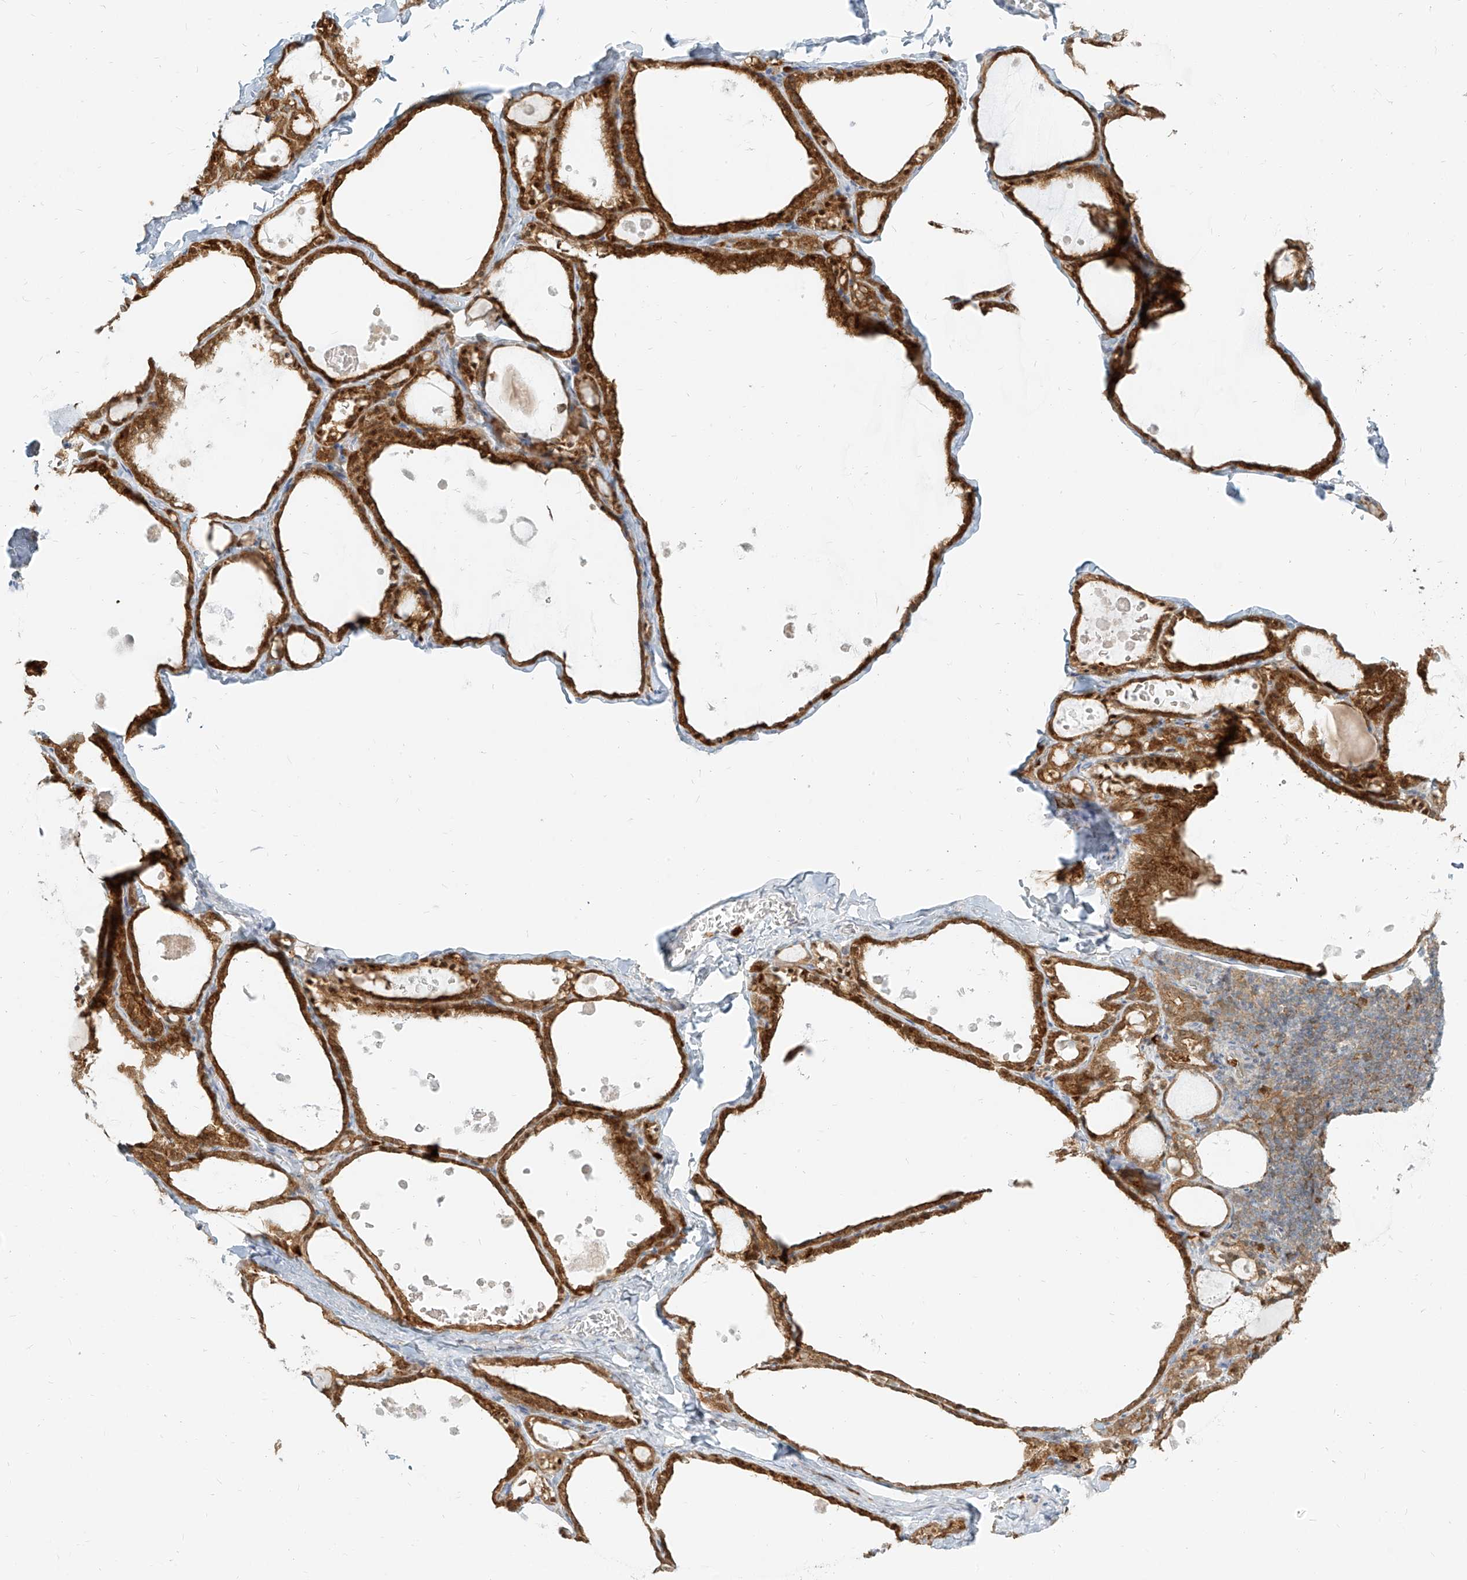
{"staining": {"intensity": "moderate", "quantity": ">75%", "location": "cytoplasmic/membranous"}, "tissue": "thyroid gland", "cell_type": "Glandular cells", "image_type": "normal", "snomed": [{"axis": "morphology", "description": "Normal tissue, NOS"}, {"axis": "topography", "description": "Thyroid gland"}], "caption": "Immunohistochemistry (IHC) staining of unremarkable thyroid gland, which reveals medium levels of moderate cytoplasmic/membranous positivity in approximately >75% of glandular cells indicating moderate cytoplasmic/membranous protein staining. The staining was performed using DAB (brown) for protein detection and nuclei were counterstained in hematoxylin (blue).", "gene": "PGD", "patient": {"sex": "male", "age": 56}}